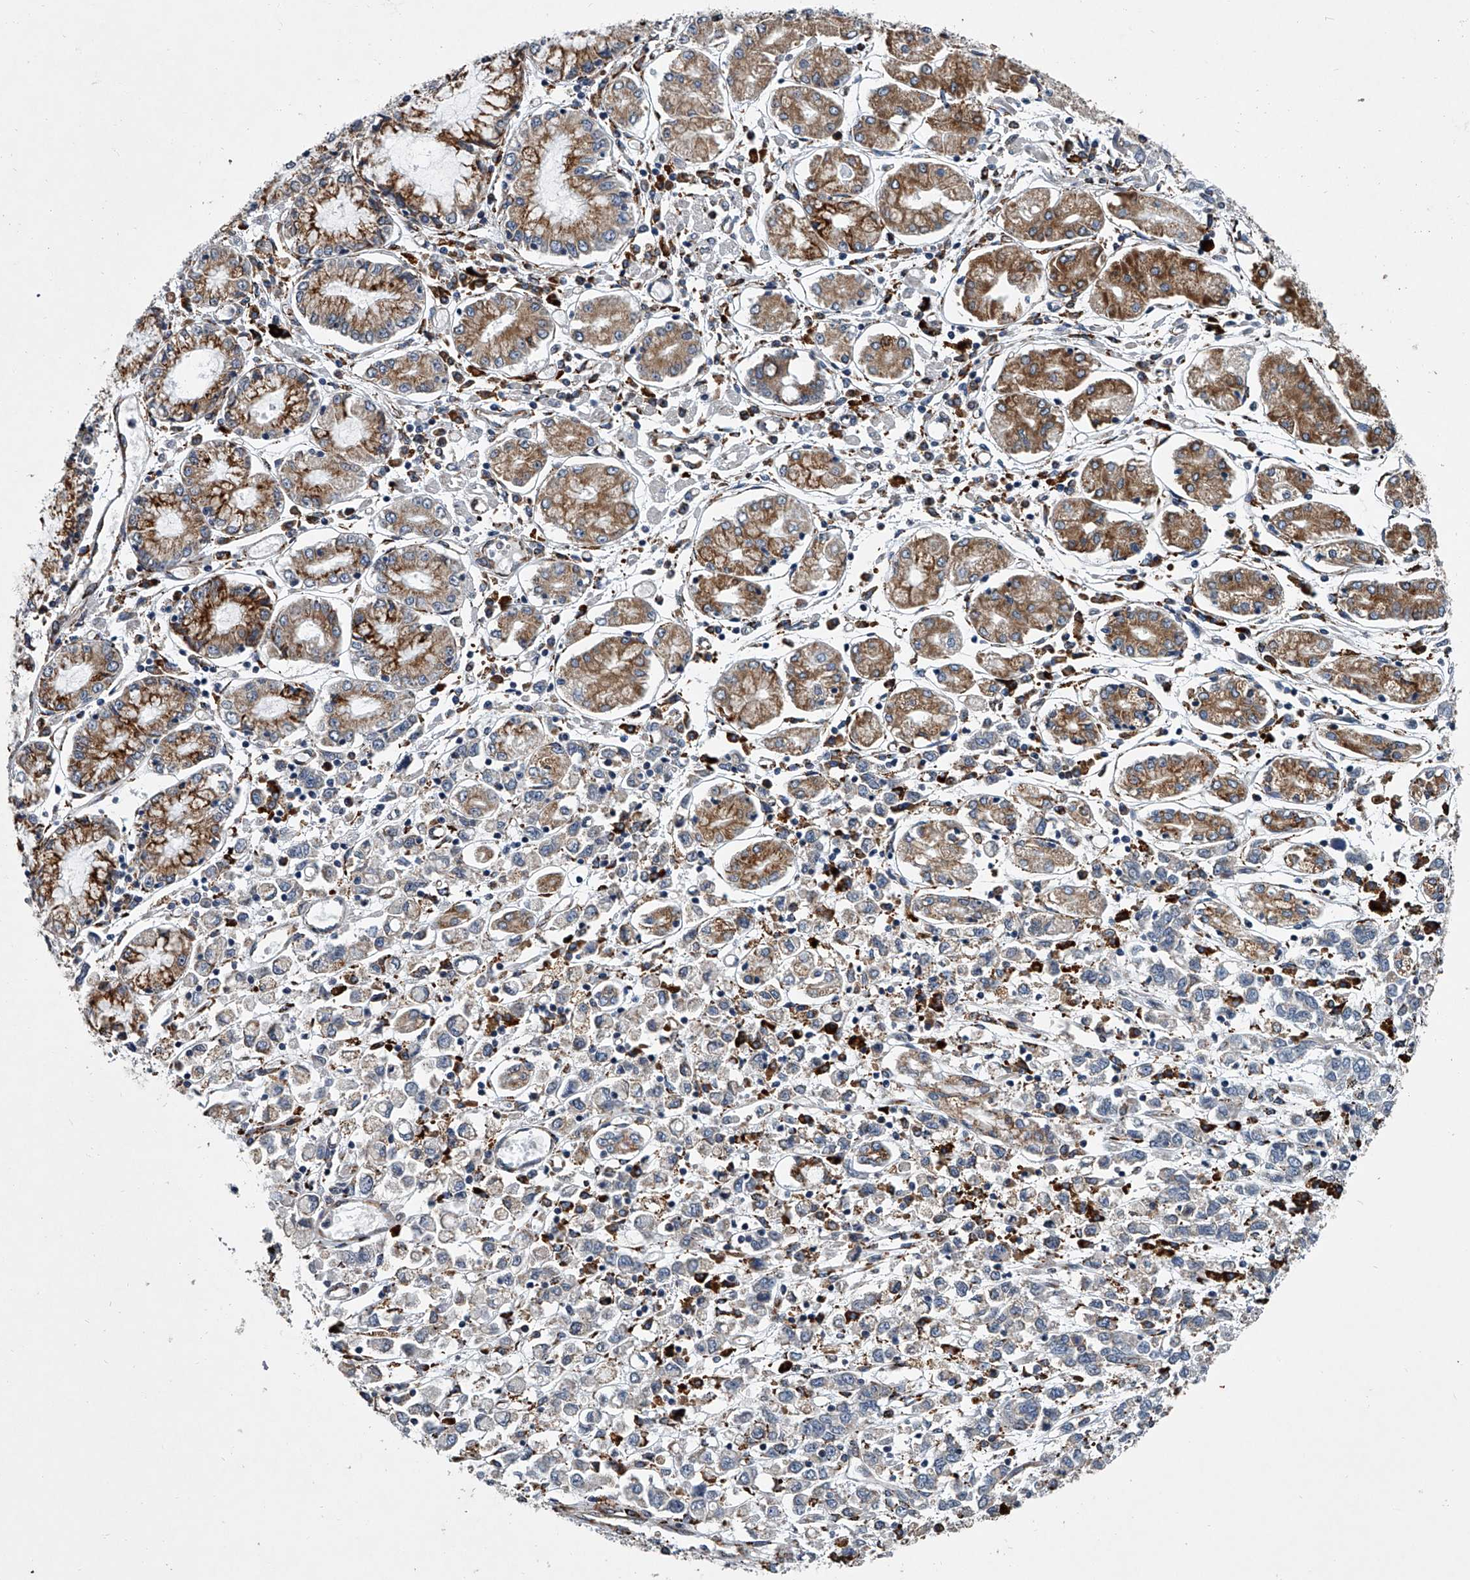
{"staining": {"intensity": "negative", "quantity": "none", "location": "none"}, "tissue": "stomach cancer", "cell_type": "Tumor cells", "image_type": "cancer", "snomed": [{"axis": "morphology", "description": "Adenocarcinoma, NOS"}, {"axis": "topography", "description": "Stomach"}], "caption": "High power microscopy photomicrograph of an immunohistochemistry (IHC) image of stomach cancer, revealing no significant staining in tumor cells.", "gene": "TMEM63C", "patient": {"sex": "female", "age": 76}}